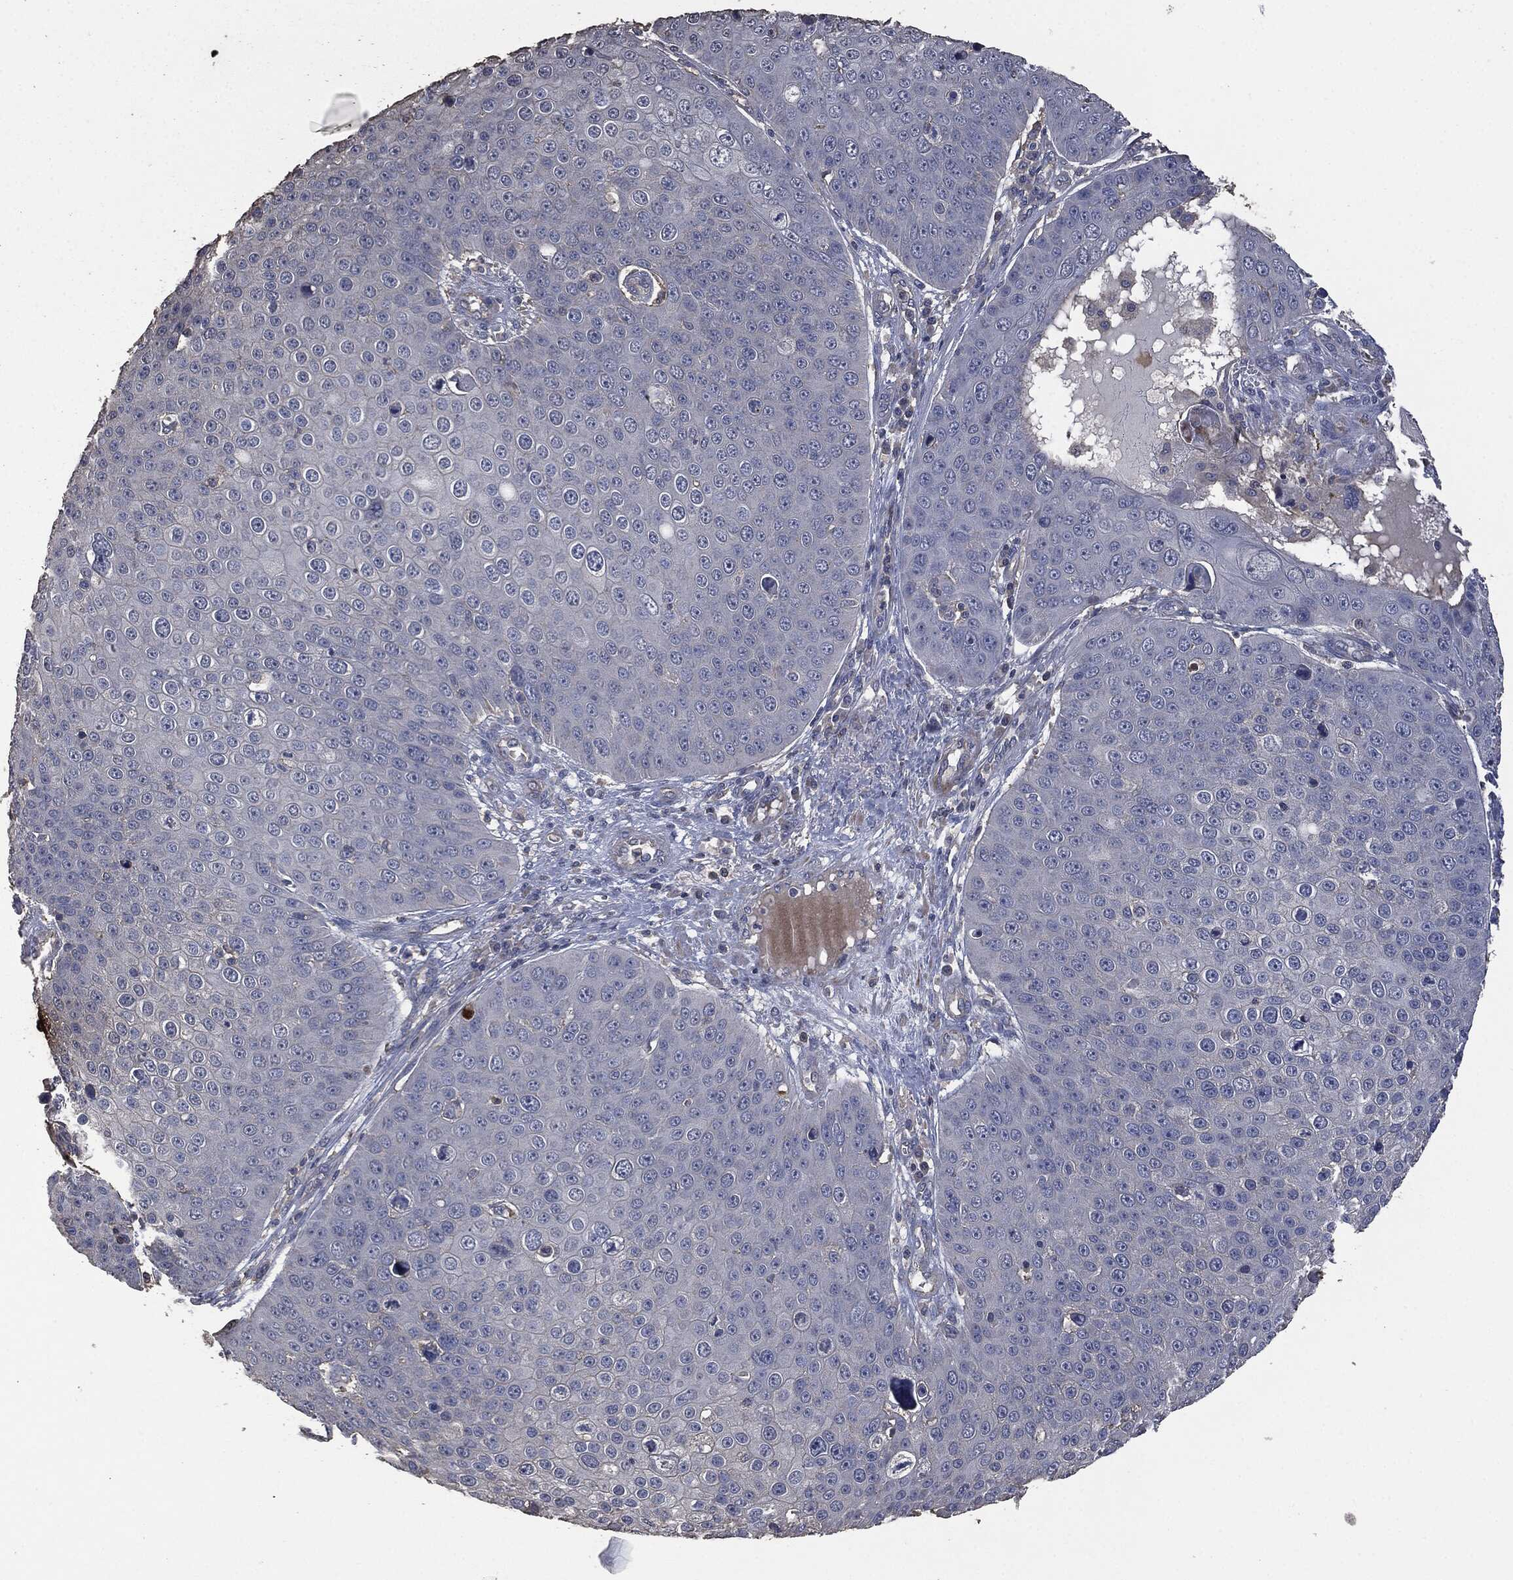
{"staining": {"intensity": "negative", "quantity": "none", "location": "none"}, "tissue": "skin cancer", "cell_type": "Tumor cells", "image_type": "cancer", "snomed": [{"axis": "morphology", "description": "Squamous cell carcinoma, NOS"}, {"axis": "topography", "description": "Skin"}], "caption": "The immunohistochemistry (IHC) photomicrograph has no significant positivity in tumor cells of skin cancer tissue.", "gene": "MSLN", "patient": {"sex": "male", "age": 71}}